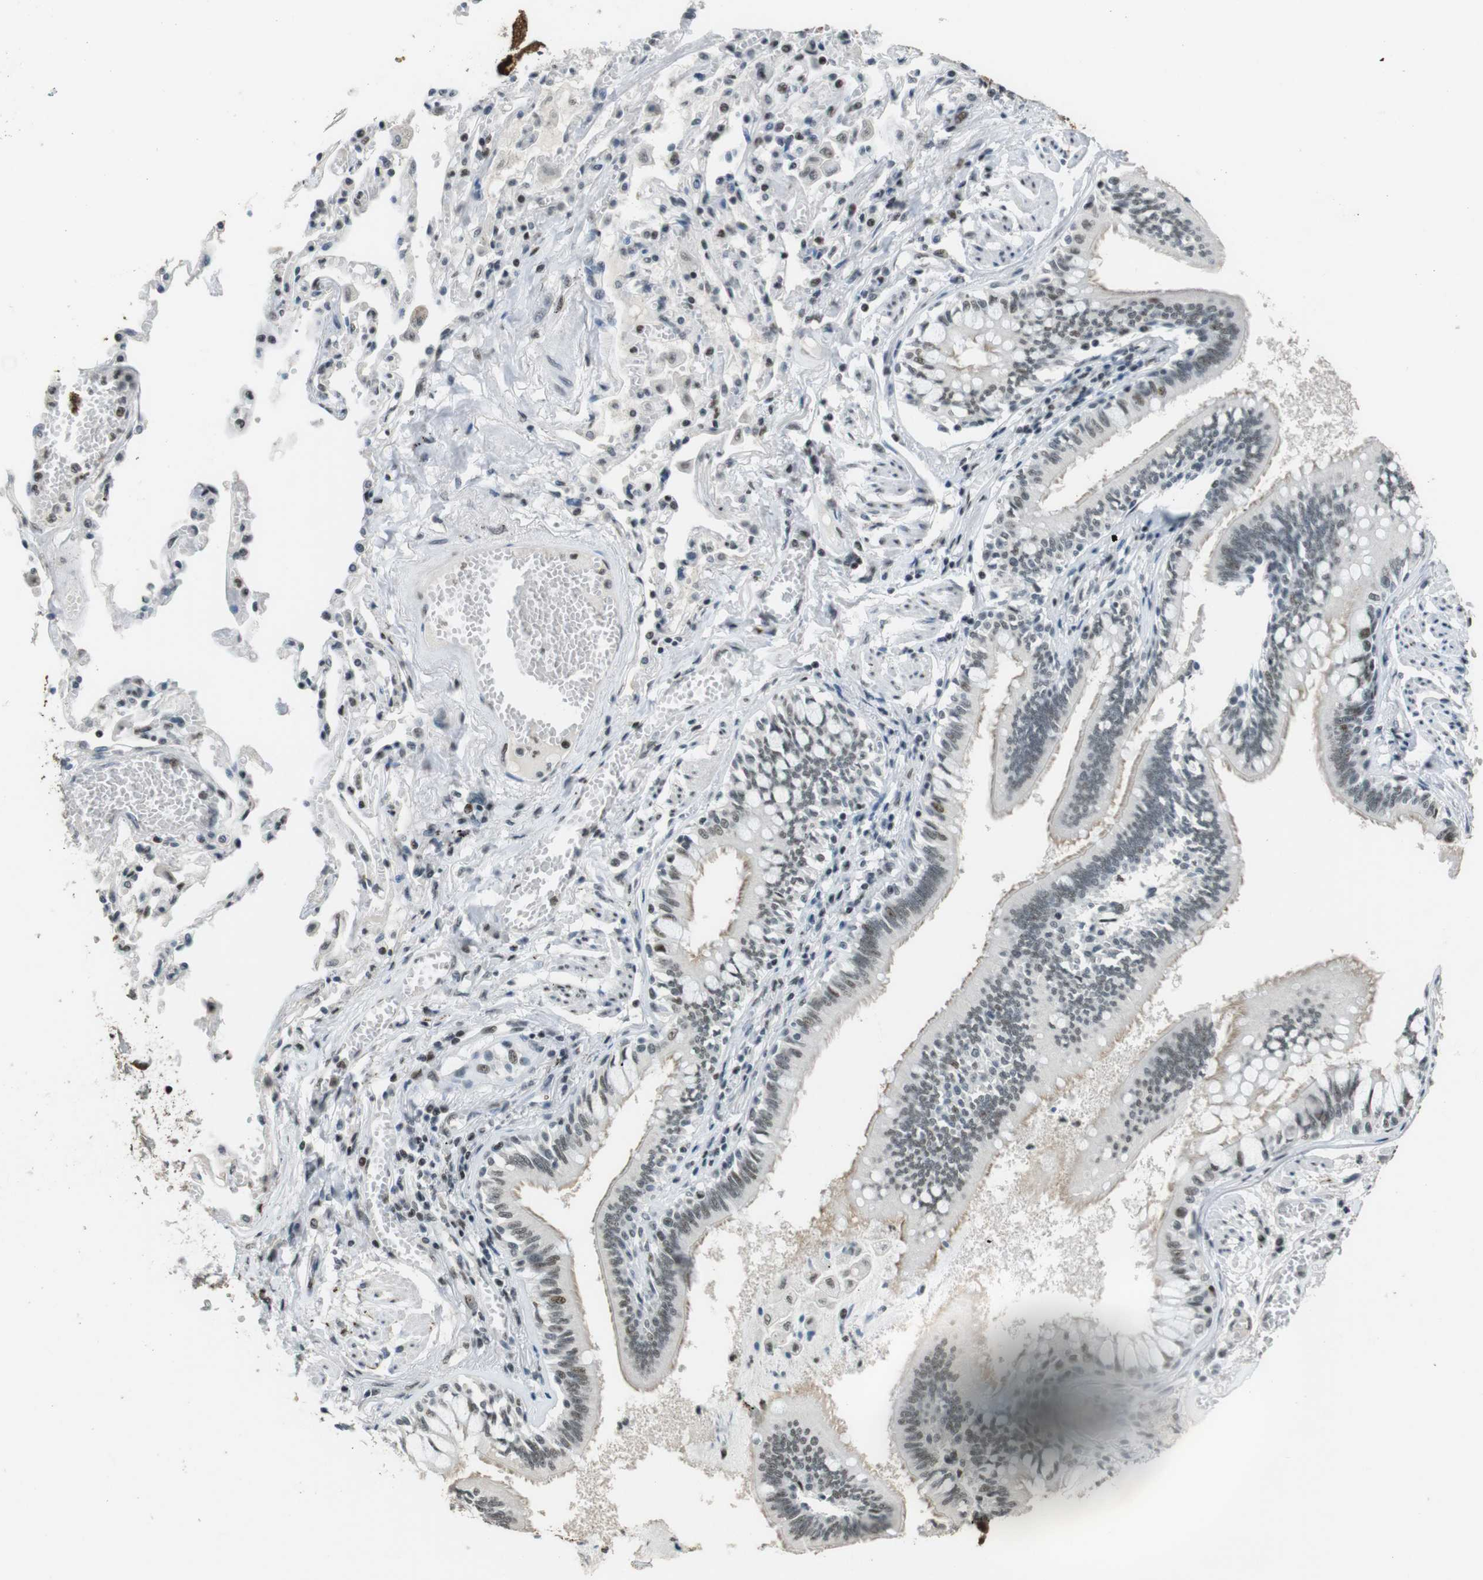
{"staining": {"intensity": "moderate", "quantity": "25%-75%", "location": "cytoplasmic/membranous,nuclear"}, "tissue": "bronchus", "cell_type": "Respiratory epithelial cells", "image_type": "normal", "snomed": [{"axis": "morphology", "description": "Normal tissue, NOS"}, {"axis": "morphology", "description": "Inflammation, NOS"}, {"axis": "topography", "description": "Cartilage tissue"}, {"axis": "topography", "description": "Lung"}], "caption": "Brown immunohistochemical staining in unremarkable bronchus demonstrates moderate cytoplasmic/membranous,nuclear positivity in approximately 25%-75% of respiratory epithelial cells.", "gene": "CSNK2B", "patient": {"sex": "male", "age": 71}}